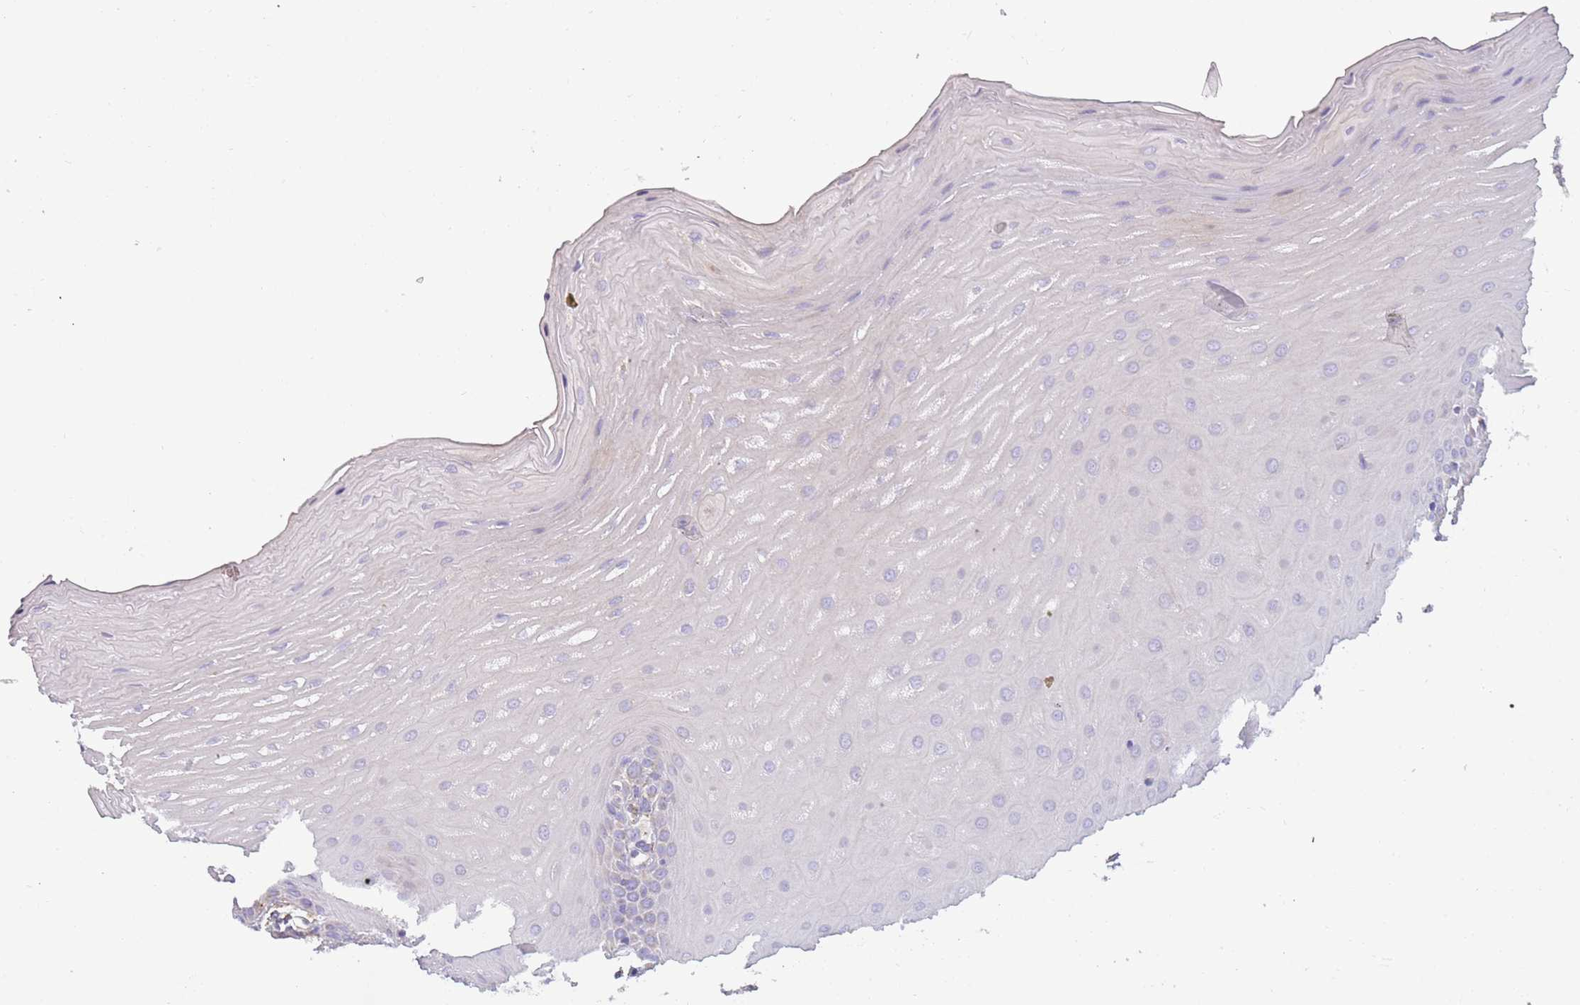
{"staining": {"intensity": "weak", "quantity": "<25%", "location": "cytoplasmic/membranous"}, "tissue": "oral mucosa", "cell_type": "Squamous epithelial cells", "image_type": "normal", "snomed": [{"axis": "morphology", "description": "Normal tissue, NOS"}, {"axis": "topography", "description": "Oral tissue"}], "caption": "This is an immunohistochemistry image of unremarkable oral mucosa. There is no expression in squamous epithelial cells.", "gene": "RNF222", "patient": {"sex": "female", "age": 39}}